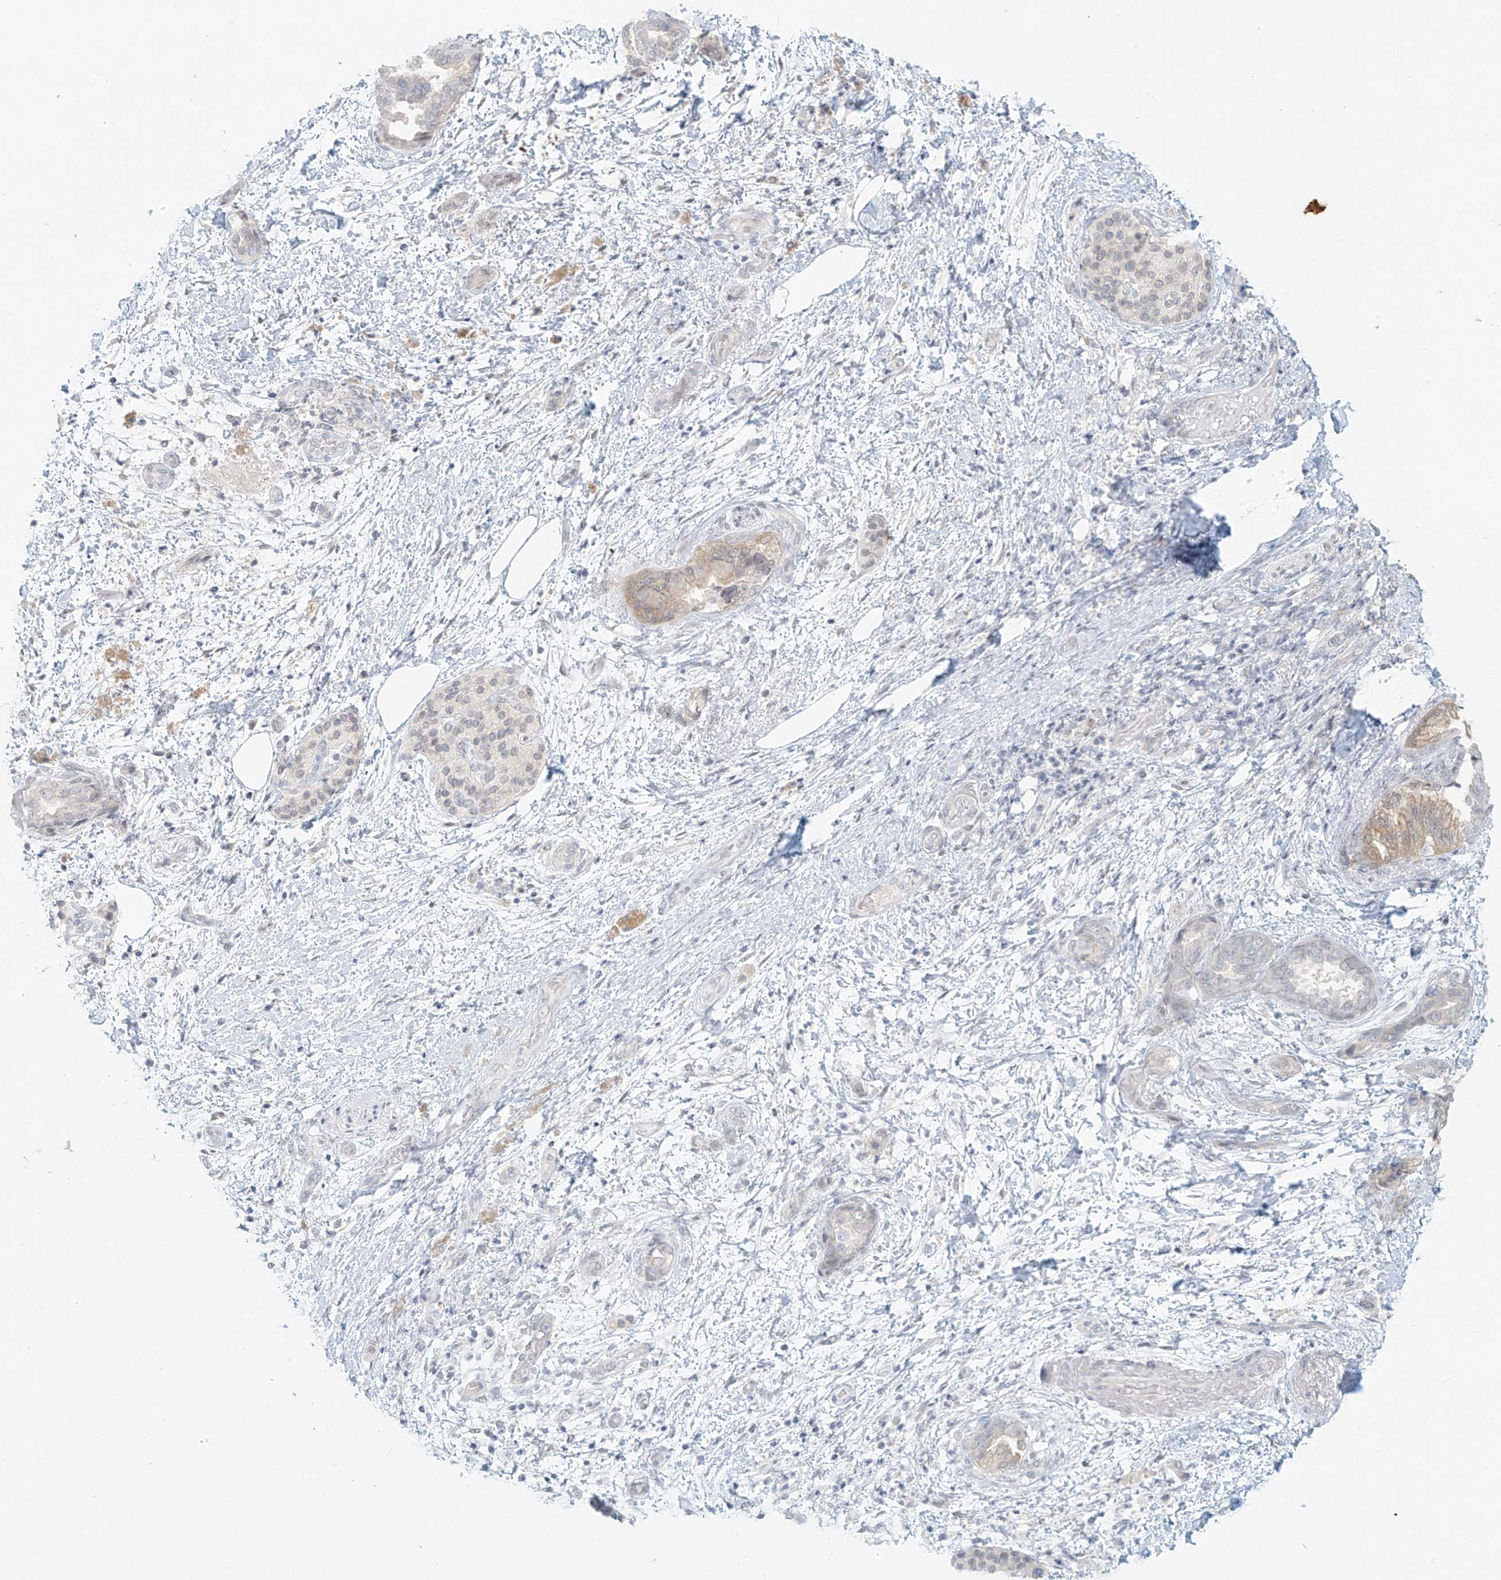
{"staining": {"intensity": "weak", "quantity": "<25%", "location": "cytoplasmic/membranous"}, "tissue": "pancreatic cancer", "cell_type": "Tumor cells", "image_type": "cancer", "snomed": [{"axis": "morphology", "description": "Normal tissue, NOS"}, {"axis": "morphology", "description": "Adenocarcinoma, NOS"}, {"axis": "topography", "description": "Pancreas"}, {"axis": "topography", "description": "Peripheral nerve tissue"}], "caption": "This is a image of immunohistochemistry (IHC) staining of pancreatic cancer, which shows no staining in tumor cells.", "gene": "OSBPL7", "patient": {"sex": "female", "age": 63}}